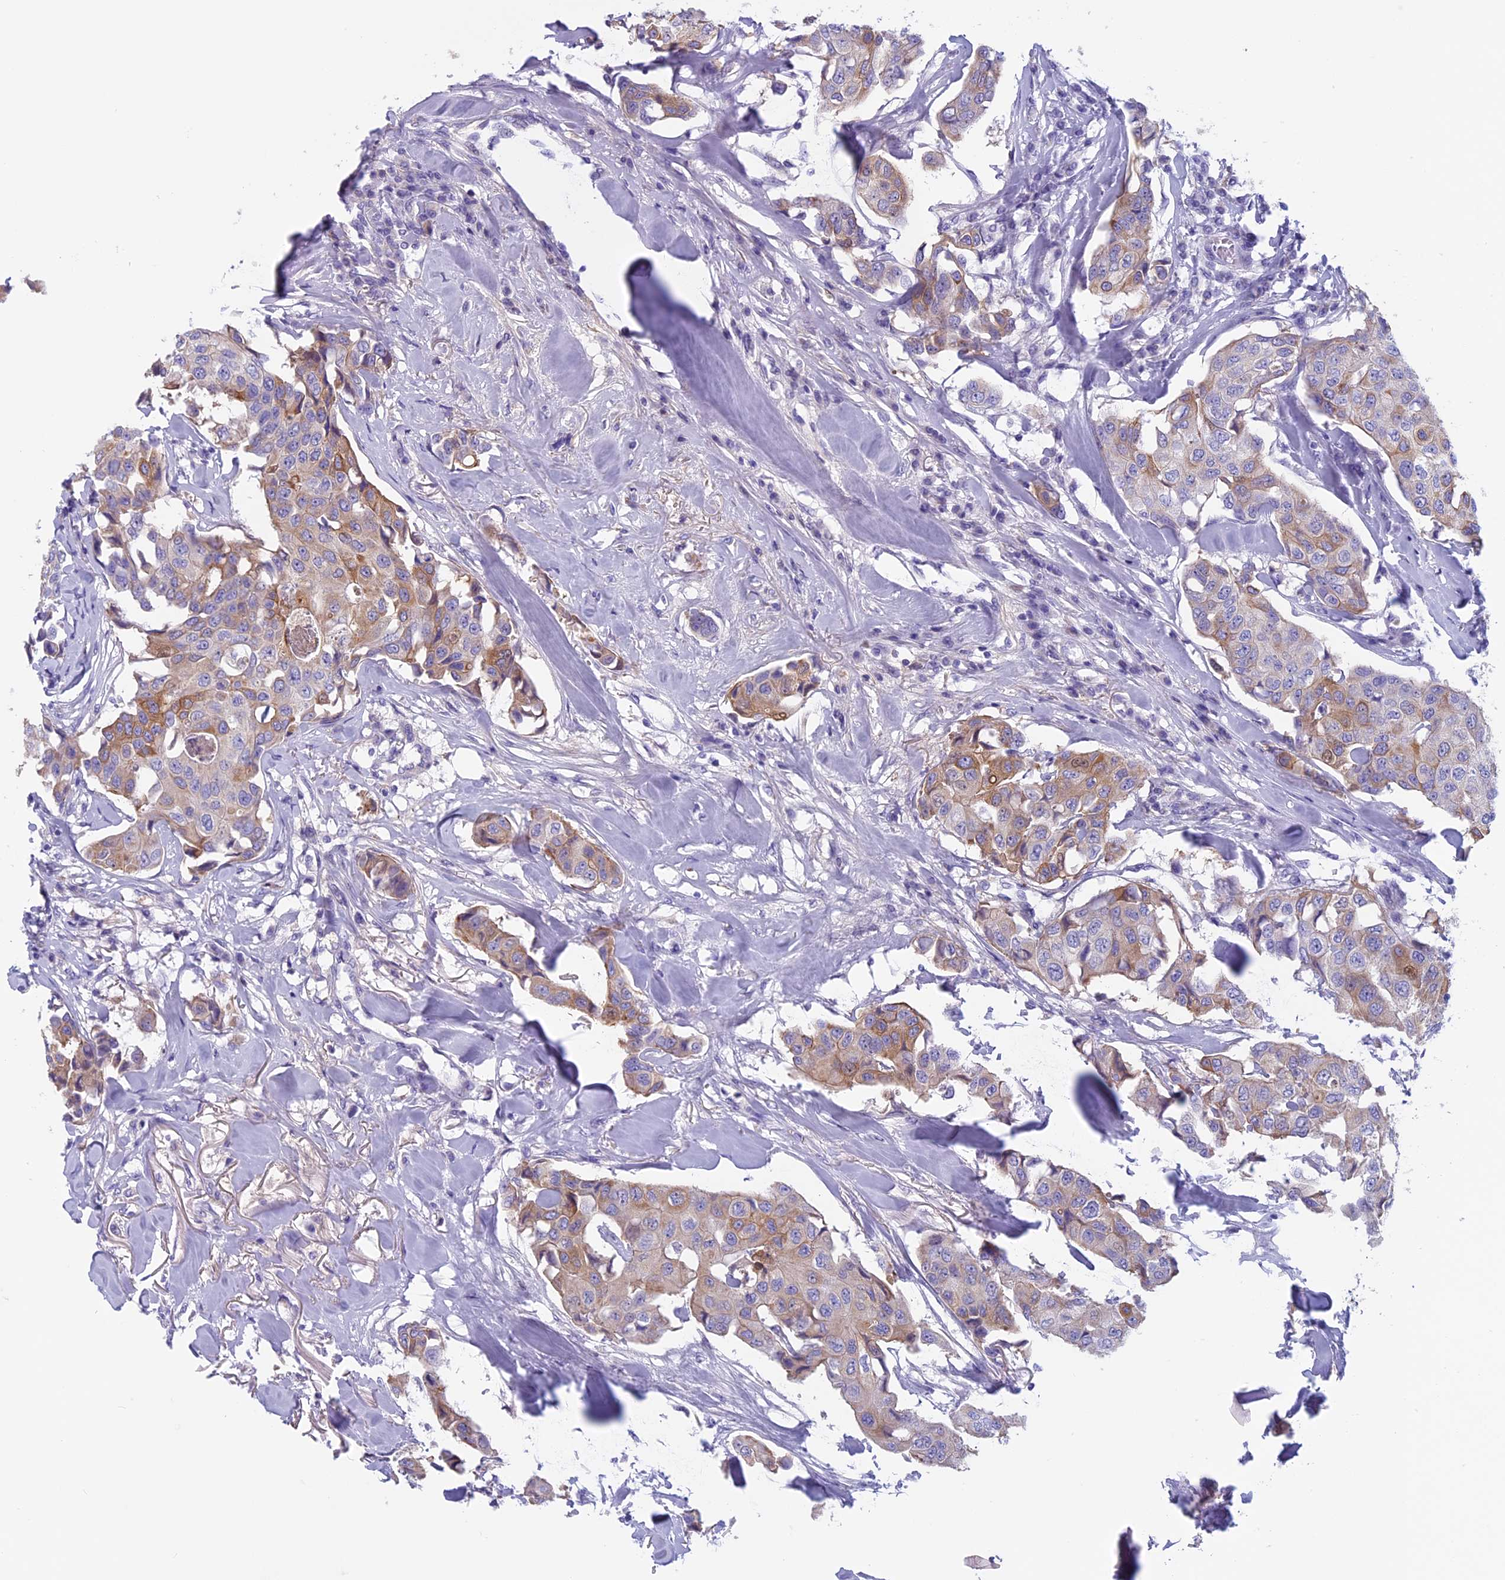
{"staining": {"intensity": "moderate", "quantity": "<25%", "location": "cytoplasmic/membranous"}, "tissue": "breast cancer", "cell_type": "Tumor cells", "image_type": "cancer", "snomed": [{"axis": "morphology", "description": "Duct carcinoma"}, {"axis": "topography", "description": "Breast"}], "caption": "Breast infiltrating ductal carcinoma stained with immunohistochemistry exhibits moderate cytoplasmic/membranous expression in about <25% of tumor cells.", "gene": "ANGPTL2", "patient": {"sex": "female", "age": 80}}